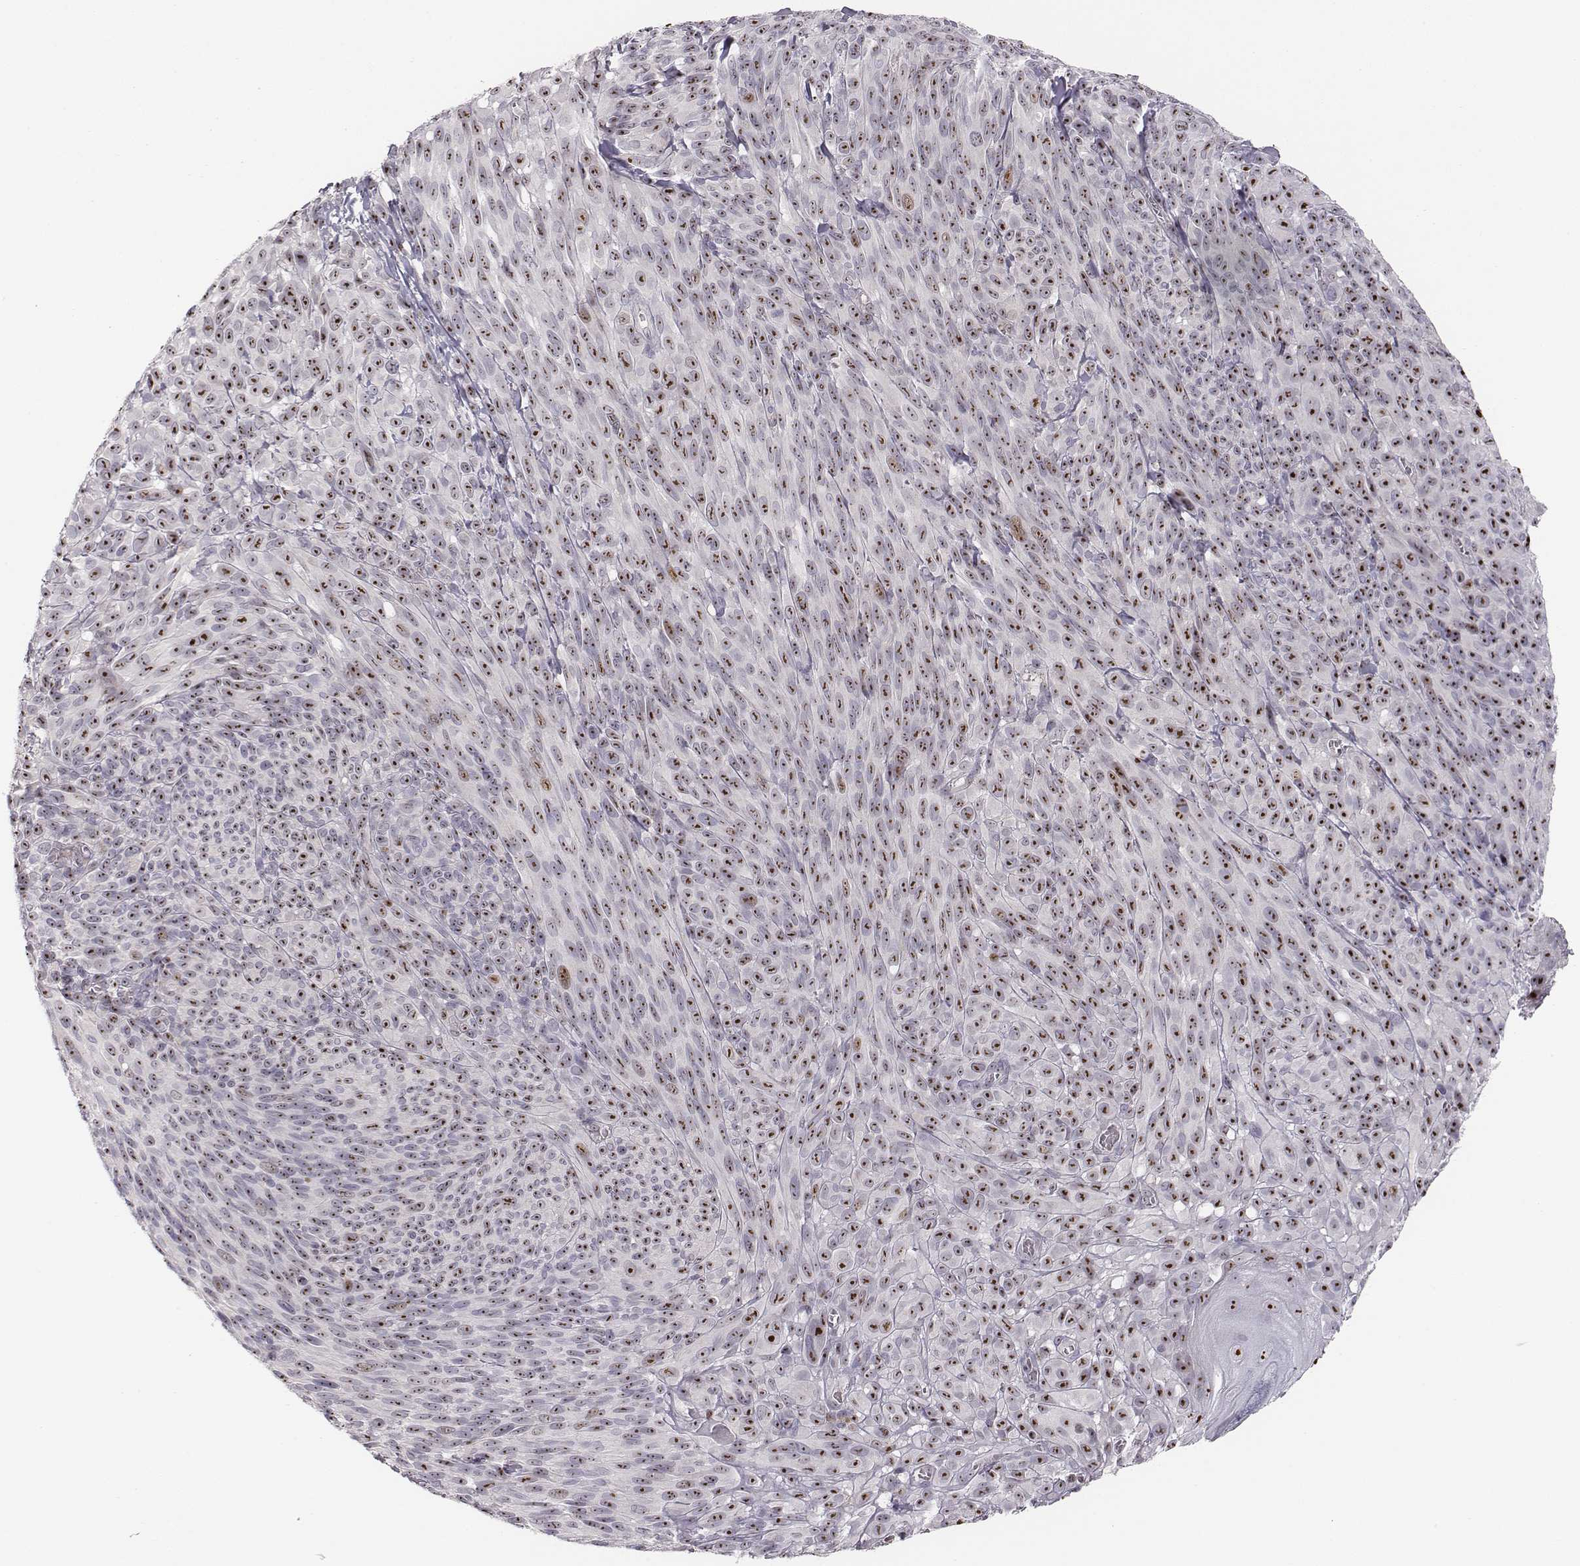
{"staining": {"intensity": "strong", "quantity": ">75%", "location": "nuclear"}, "tissue": "melanoma", "cell_type": "Tumor cells", "image_type": "cancer", "snomed": [{"axis": "morphology", "description": "Malignant melanoma, NOS"}, {"axis": "topography", "description": "Skin"}], "caption": "Brown immunohistochemical staining in malignant melanoma shows strong nuclear expression in approximately >75% of tumor cells.", "gene": "NIFK", "patient": {"sex": "male", "age": 83}}